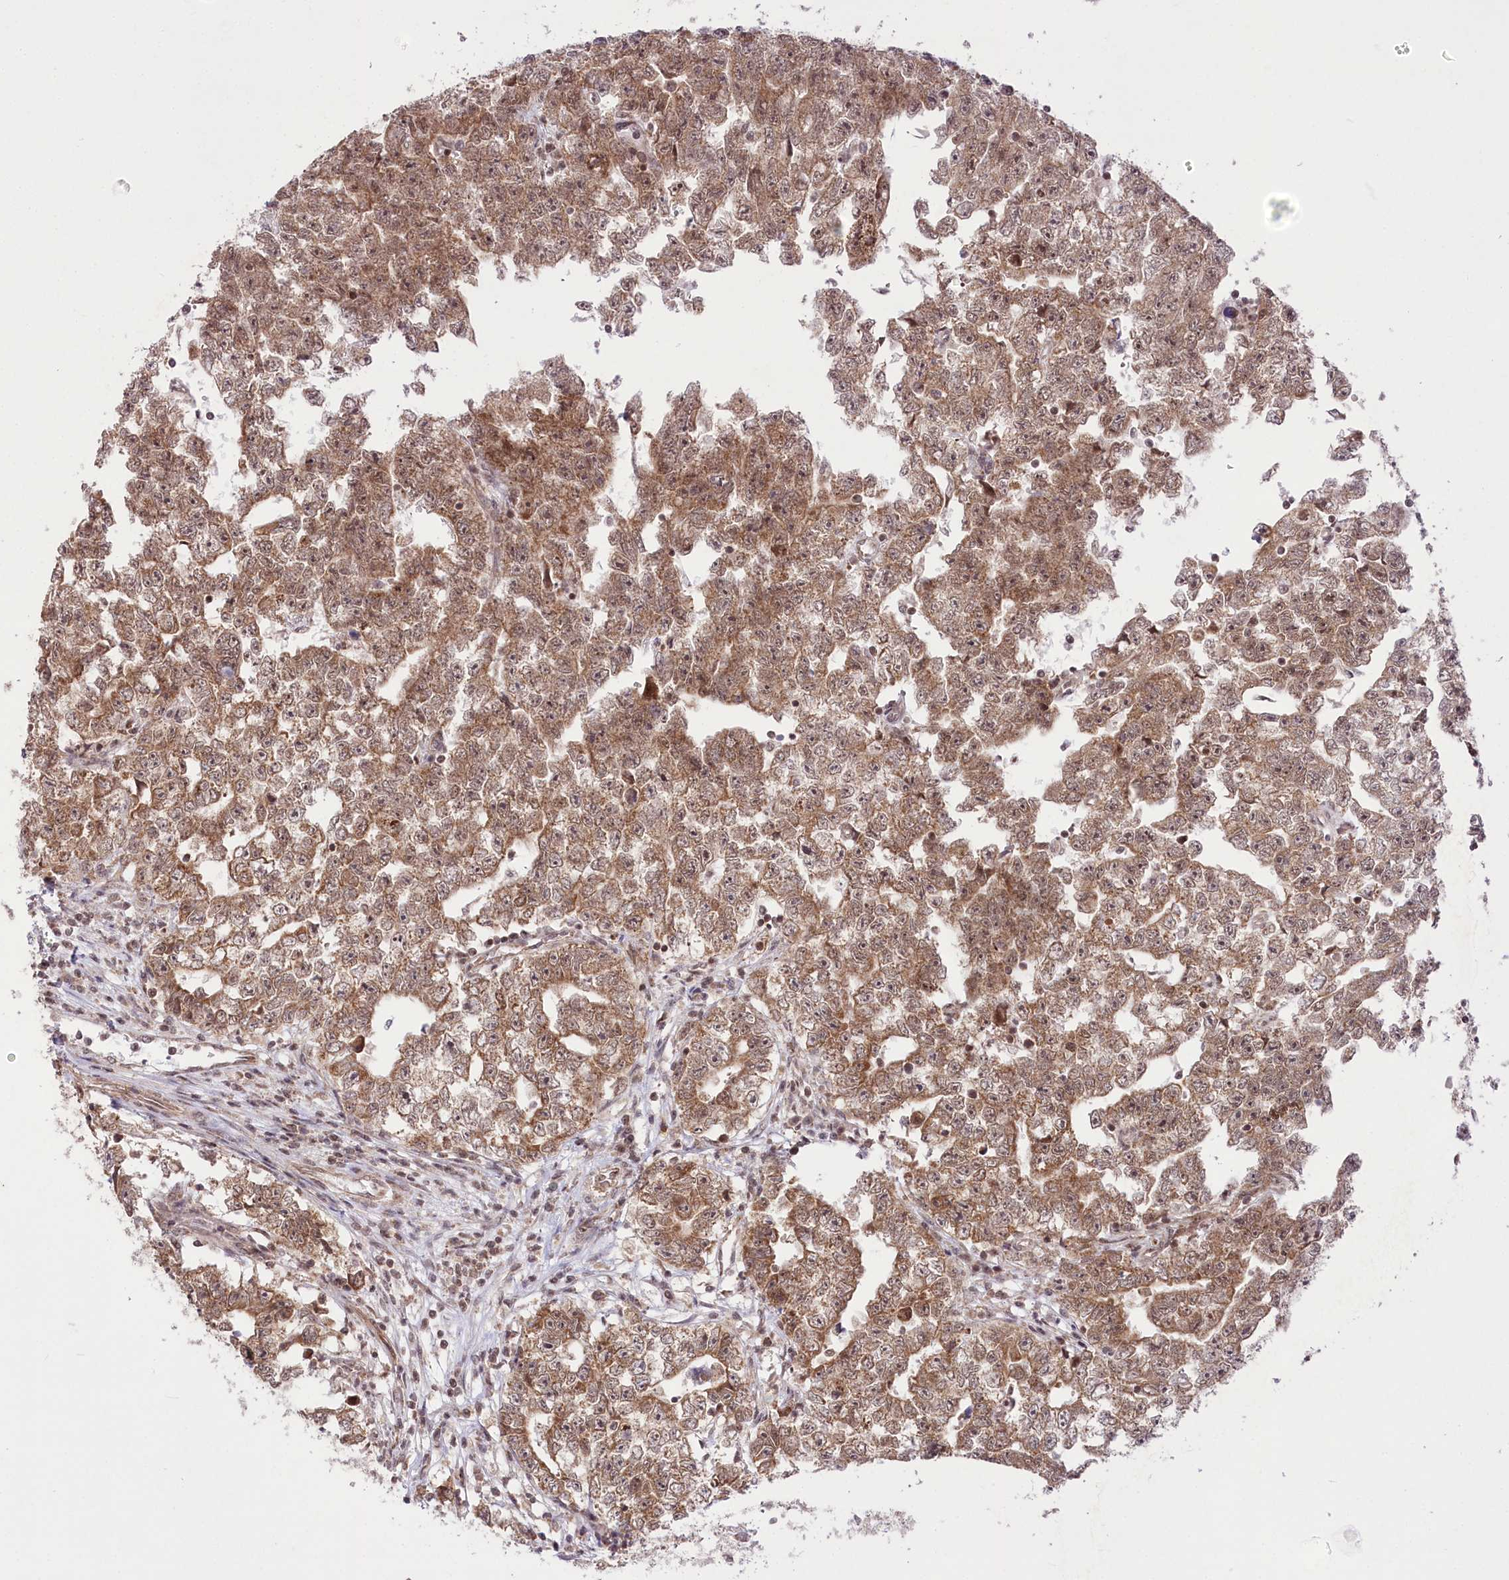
{"staining": {"intensity": "moderate", "quantity": ">75%", "location": "cytoplasmic/membranous"}, "tissue": "testis cancer", "cell_type": "Tumor cells", "image_type": "cancer", "snomed": [{"axis": "morphology", "description": "Carcinoma, Embryonal, NOS"}, {"axis": "topography", "description": "Testis"}], "caption": "The histopathology image demonstrates staining of testis cancer, revealing moderate cytoplasmic/membranous protein expression (brown color) within tumor cells. (DAB (3,3'-diaminobenzidine) IHC, brown staining for protein, blue staining for nuclei).", "gene": "ZMAT2", "patient": {"sex": "male", "age": 25}}